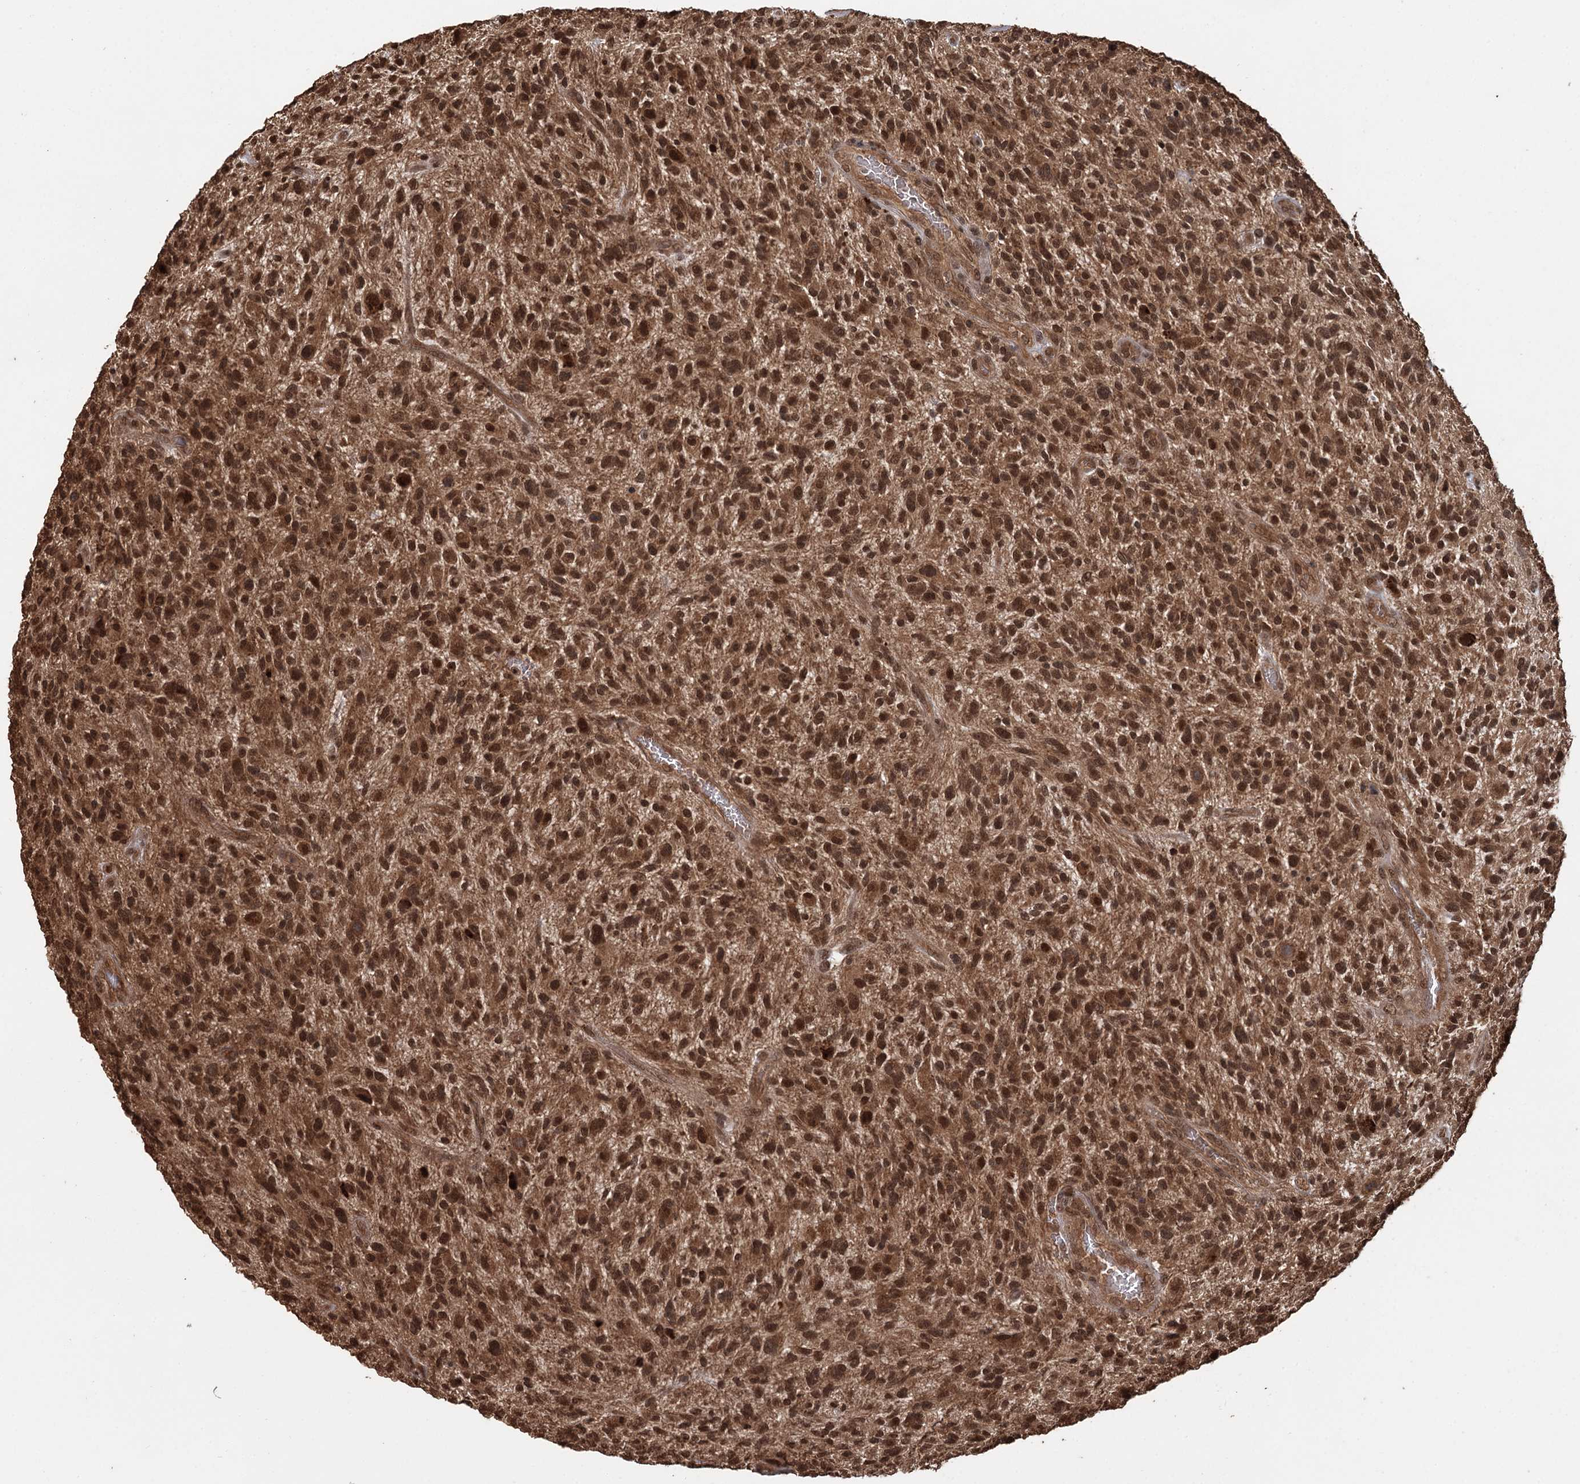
{"staining": {"intensity": "strong", "quantity": ">75%", "location": "cytoplasmic/membranous,nuclear"}, "tissue": "glioma", "cell_type": "Tumor cells", "image_type": "cancer", "snomed": [{"axis": "morphology", "description": "Glioma, malignant, High grade"}, {"axis": "topography", "description": "Brain"}], "caption": "High-grade glioma (malignant) stained with DAB (3,3'-diaminobenzidine) immunohistochemistry displays high levels of strong cytoplasmic/membranous and nuclear expression in approximately >75% of tumor cells.", "gene": "N6AMT1", "patient": {"sex": "male", "age": 47}}